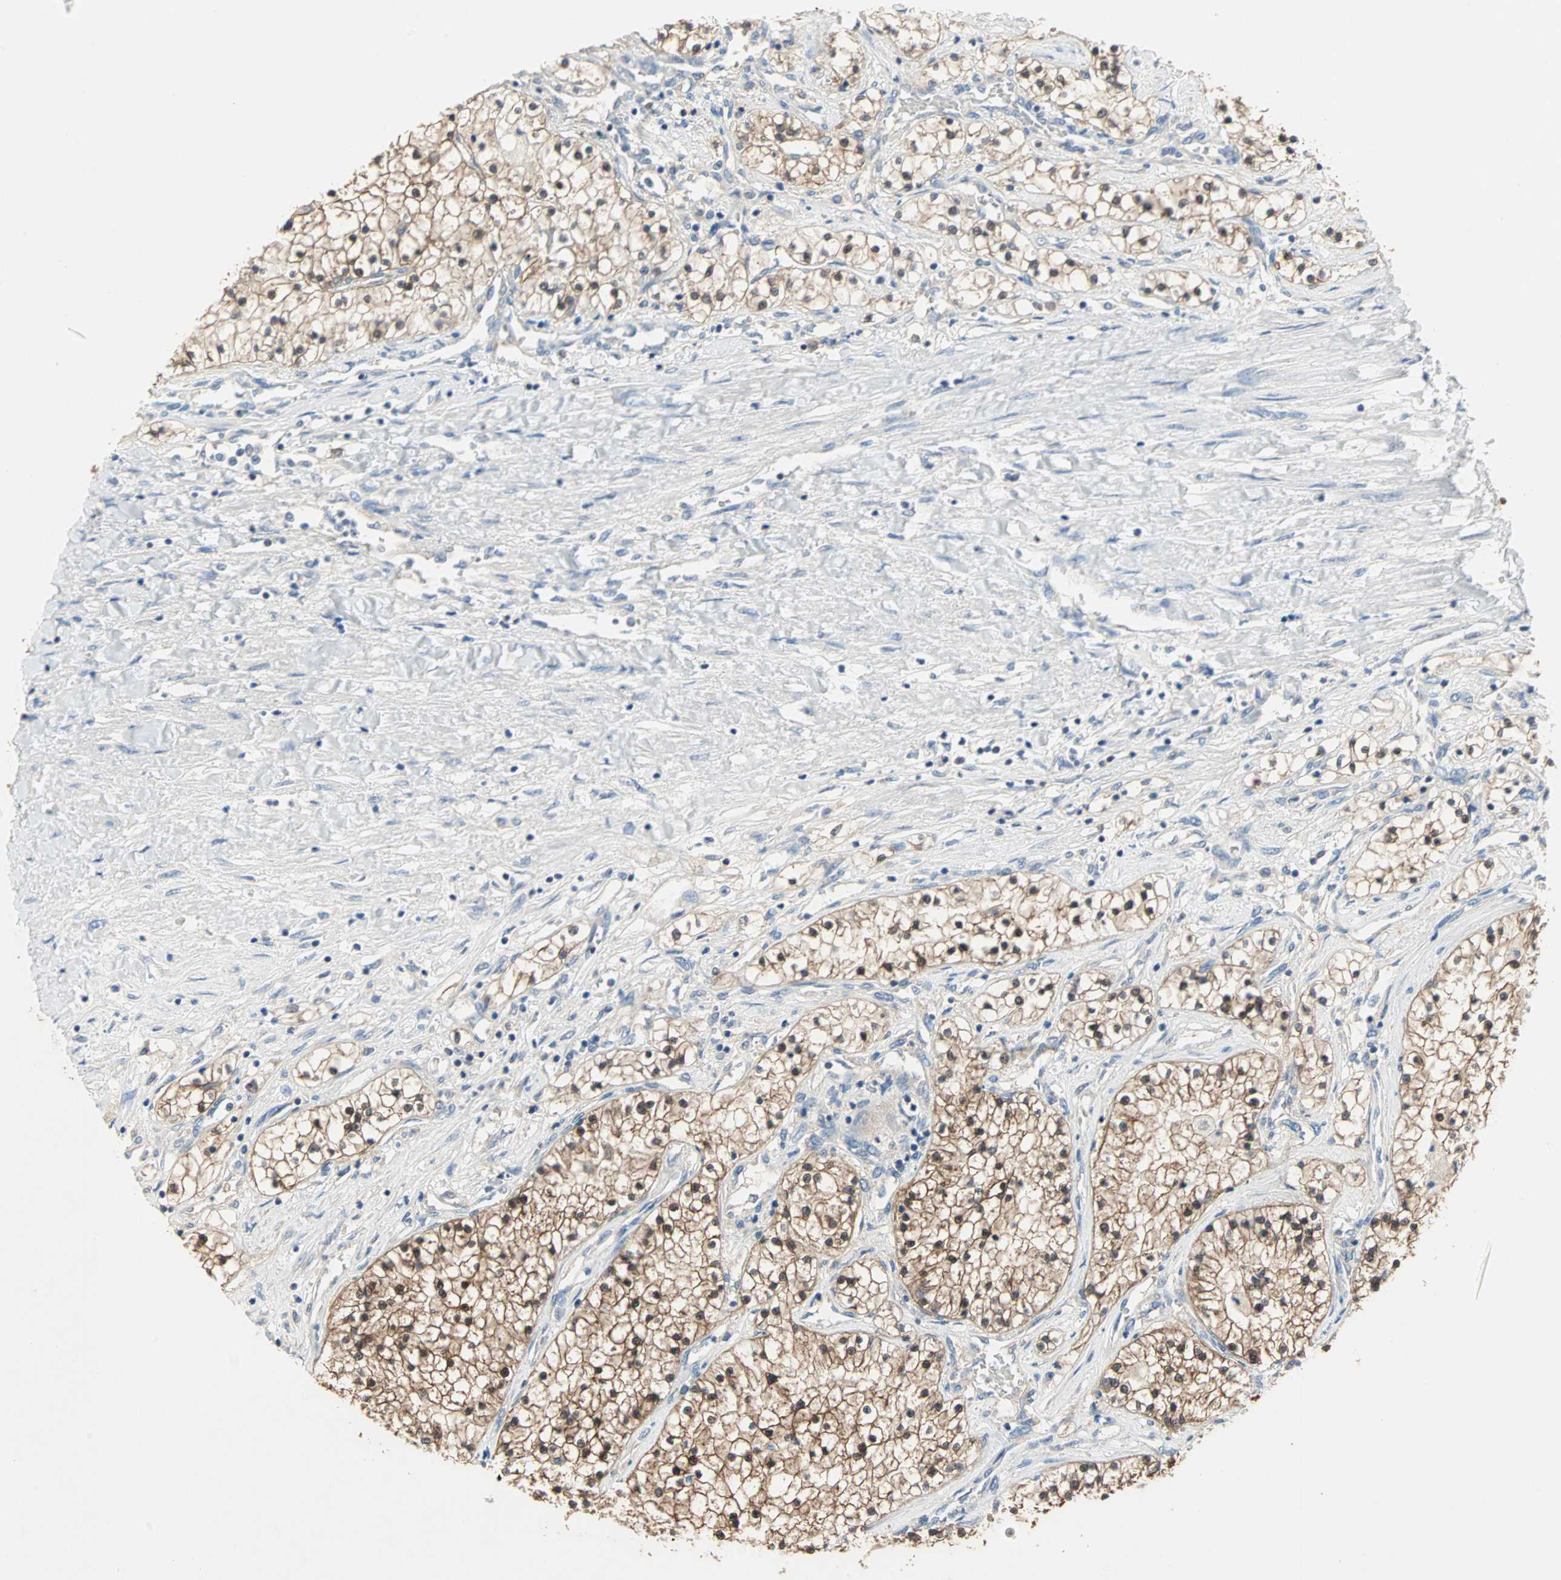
{"staining": {"intensity": "strong", "quantity": ">75%", "location": "cytoplasmic/membranous,nuclear"}, "tissue": "renal cancer", "cell_type": "Tumor cells", "image_type": "cancer", "snomed": [{"axis": "morphology", "description": "Adenocarcinoma, NOS"}, {"axis": "topography", "description": "Kidney"}], "caption": "Protein staining of adenocarcinoma (renal) tissue displays strong cytoplasmic/membranous and nuclear expression in approximately >75% of tumor cells.", "gene": "MPI", "patient": {"sex": "male", "age": 68}}